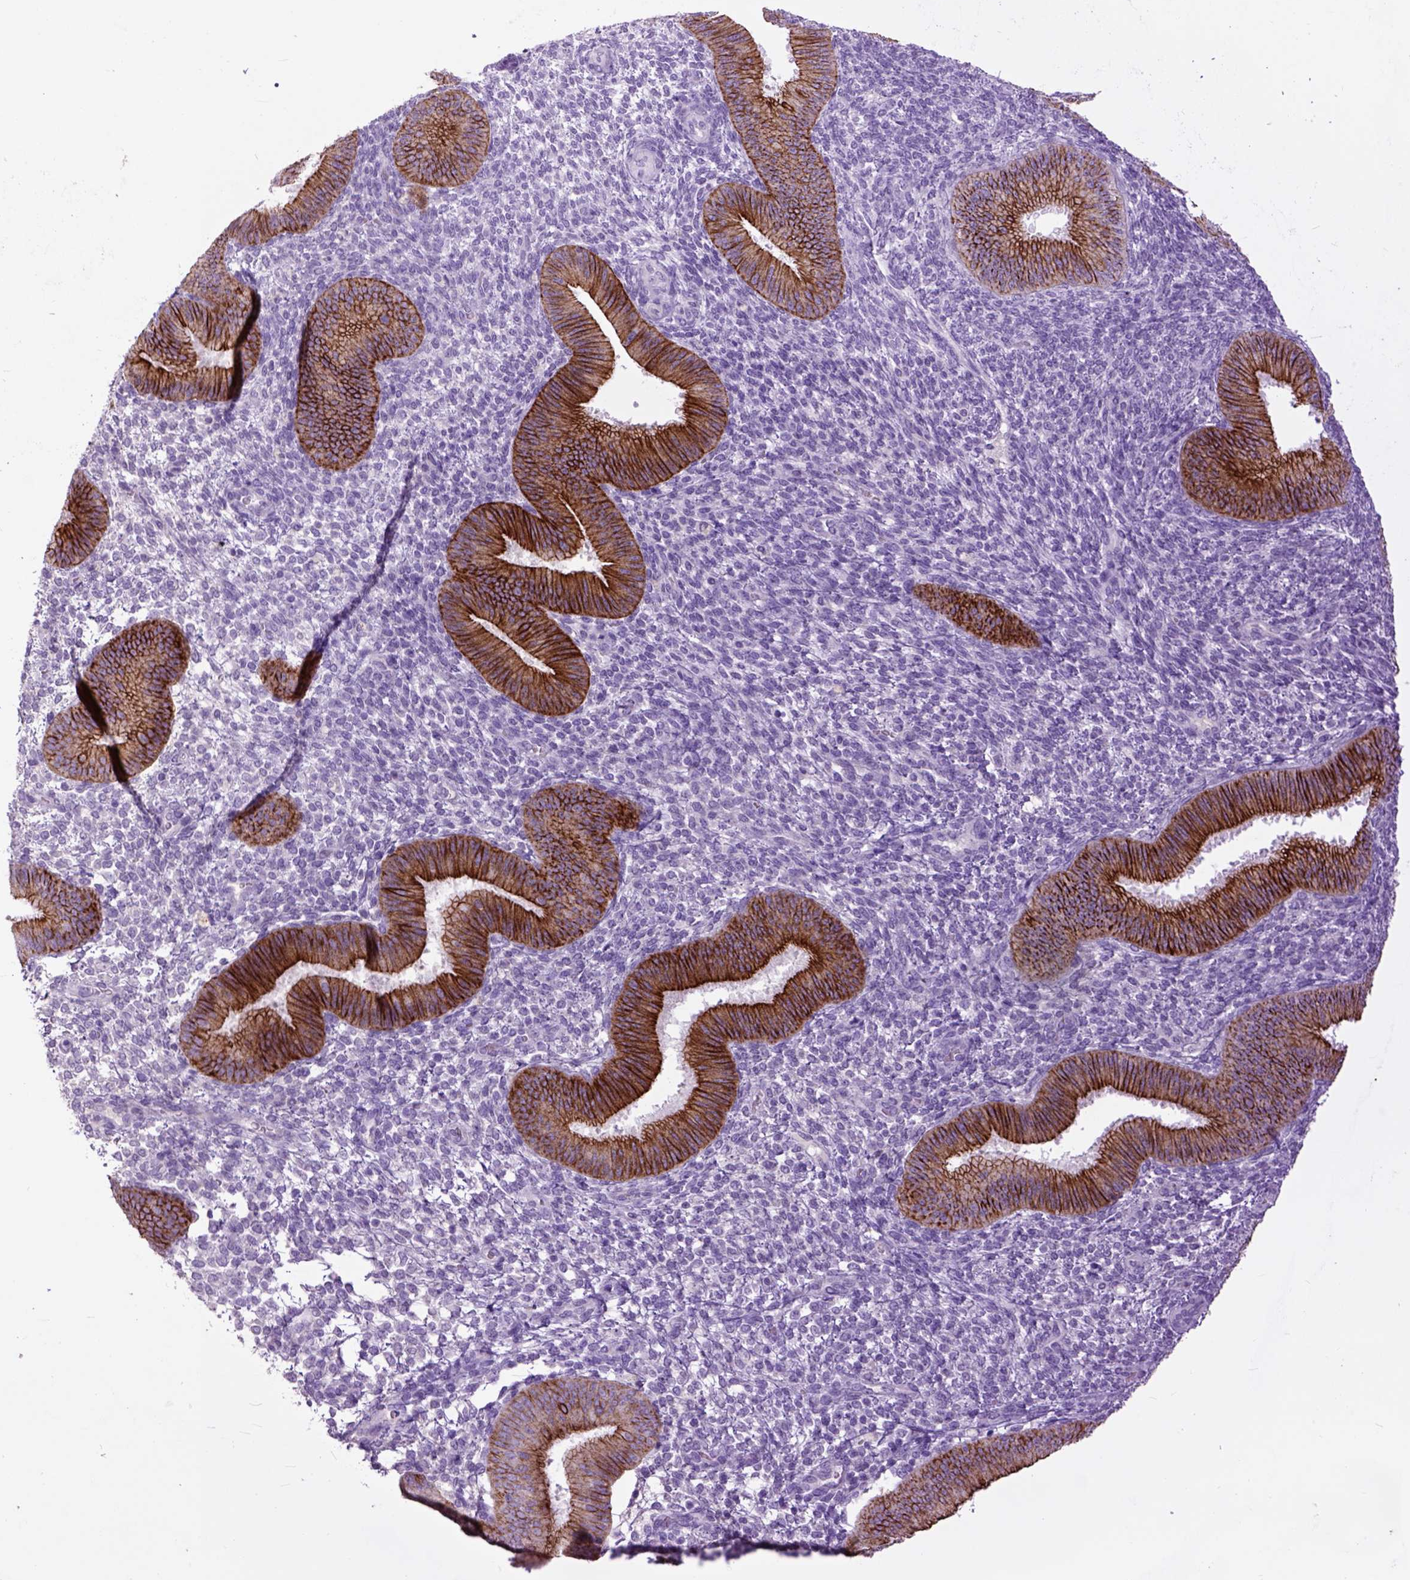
{"staining": {"intensity": "negative", "quantity": "none", "location": "none"}, "tissue": "endometrium", "cell_type": "Cells in endometrial stroma", "image_type": "normal", "snomed": [{"axis": "morphology", "description": "Normal tissue, NOS"}, {"axis": "topography", "description": "Endometrium"}], "caption": "Human endometrium stained for a protein using immunohistochemistry (IHC) reveals no positivity in cells in endometrial stroma.", "gene": "RAB25", "patient": {"sex": "female", "age": 39}}